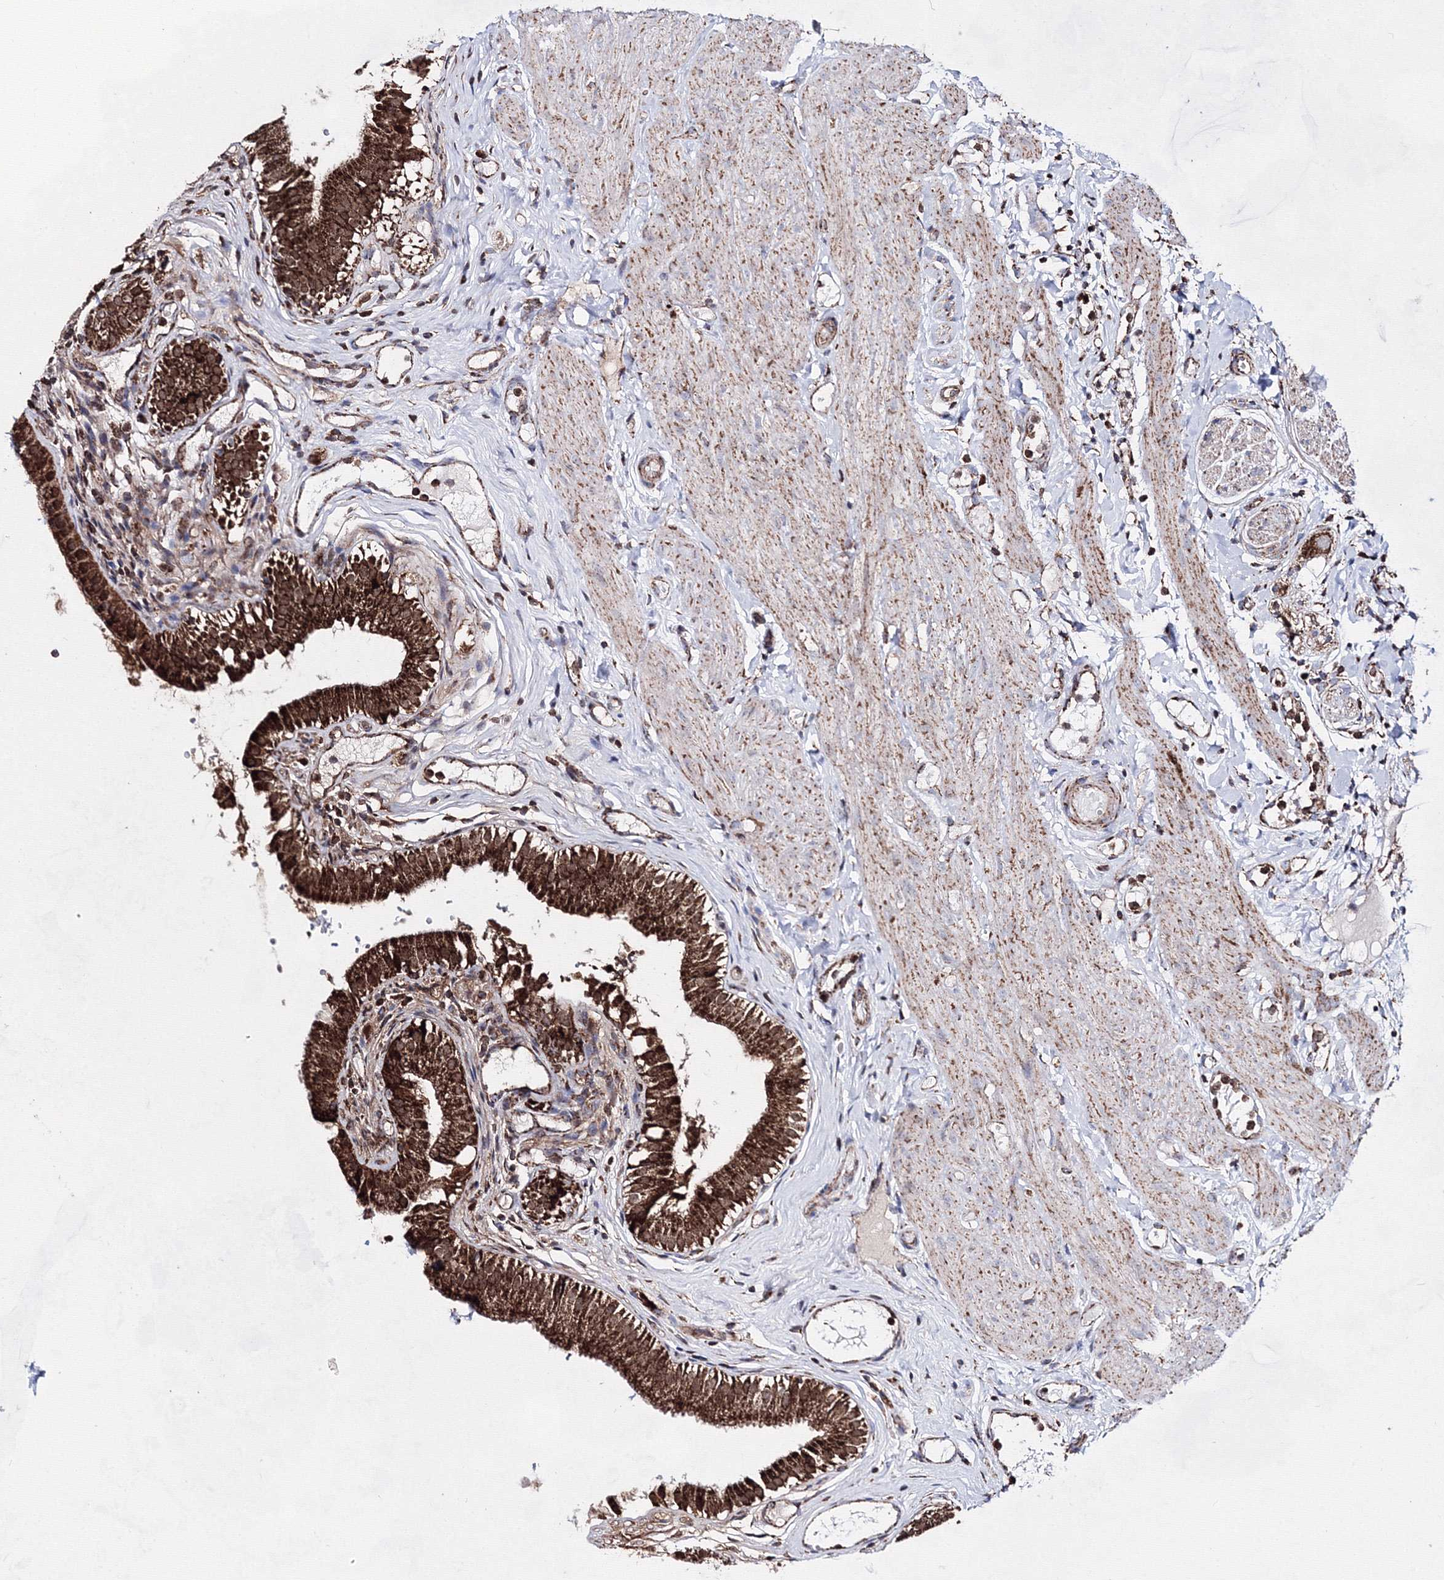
{"staining": {"intensity": "strong", "quantity": ">75%", "location": "cytoplasmic/membranous"}, "tissue": "gallbladder", "cell_type": "Glandular cells", "image_type": "normal", "snomed": [{"axis": "morphology", "description": "Normal tissue, NOS"}, {"axis": "topography", "description": "Gallbladder"}], "caption": "Approximately >75% of glandular cells in unremarkable gallbladder display strong cytoplasmic/membranous protein staining as visualized by brown immunohistochemical staining.", "gene": "HADHB", "patient": {"sex": "female", "age": 26}}